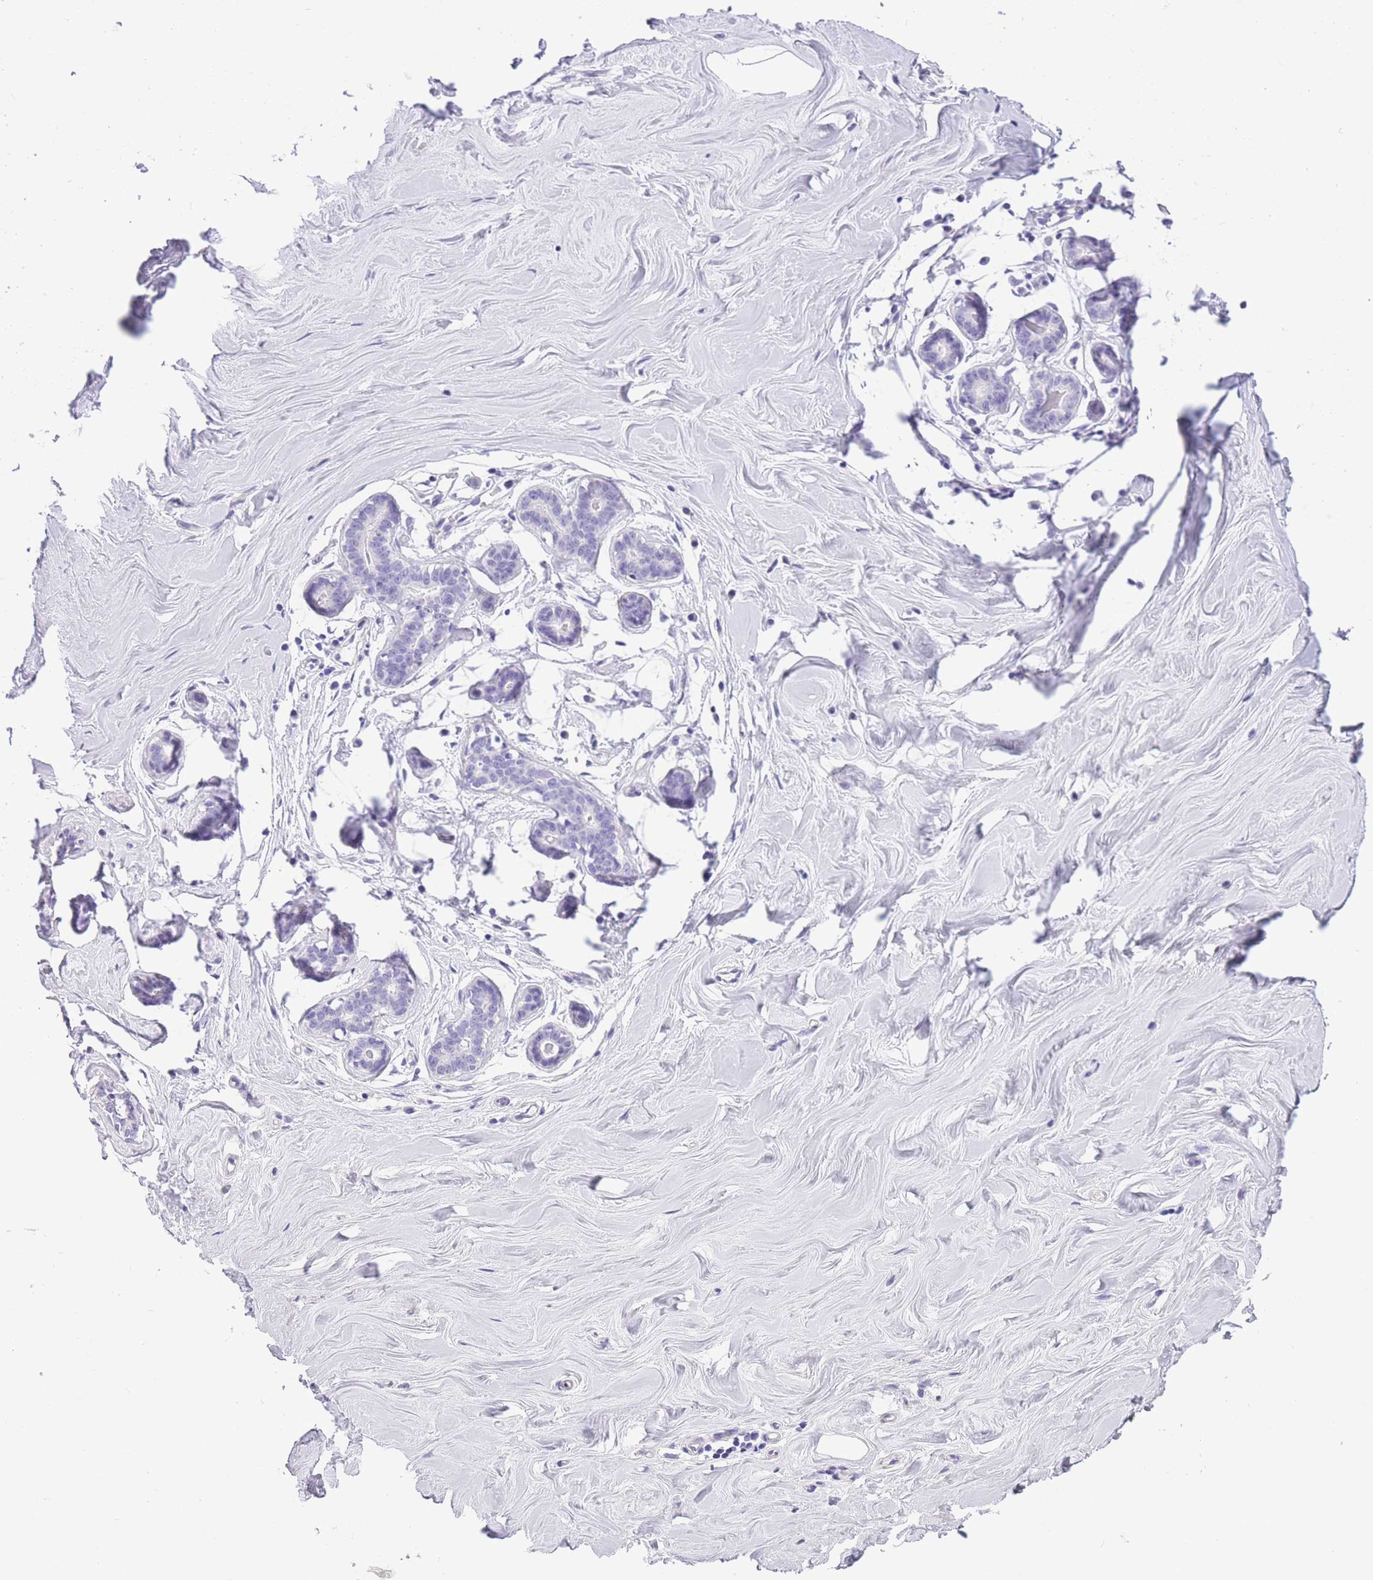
{"staining": {"intensity": "negative", "quantity": "none", "location": "none"}, "tissue": "breast", "cell_type": "Adipocytes", "image_type": "normal", "snomed": [{"axis": "morphology", "description": "Normal tissue, NOS"}, {"axis": "topography", "description": "Breast"}], "caption": "Micrograph shows no protein positivity in adipocytes of unremarkable breast.", "gene": "RAI2", "patient": {"sex": "female", "age": 25}}